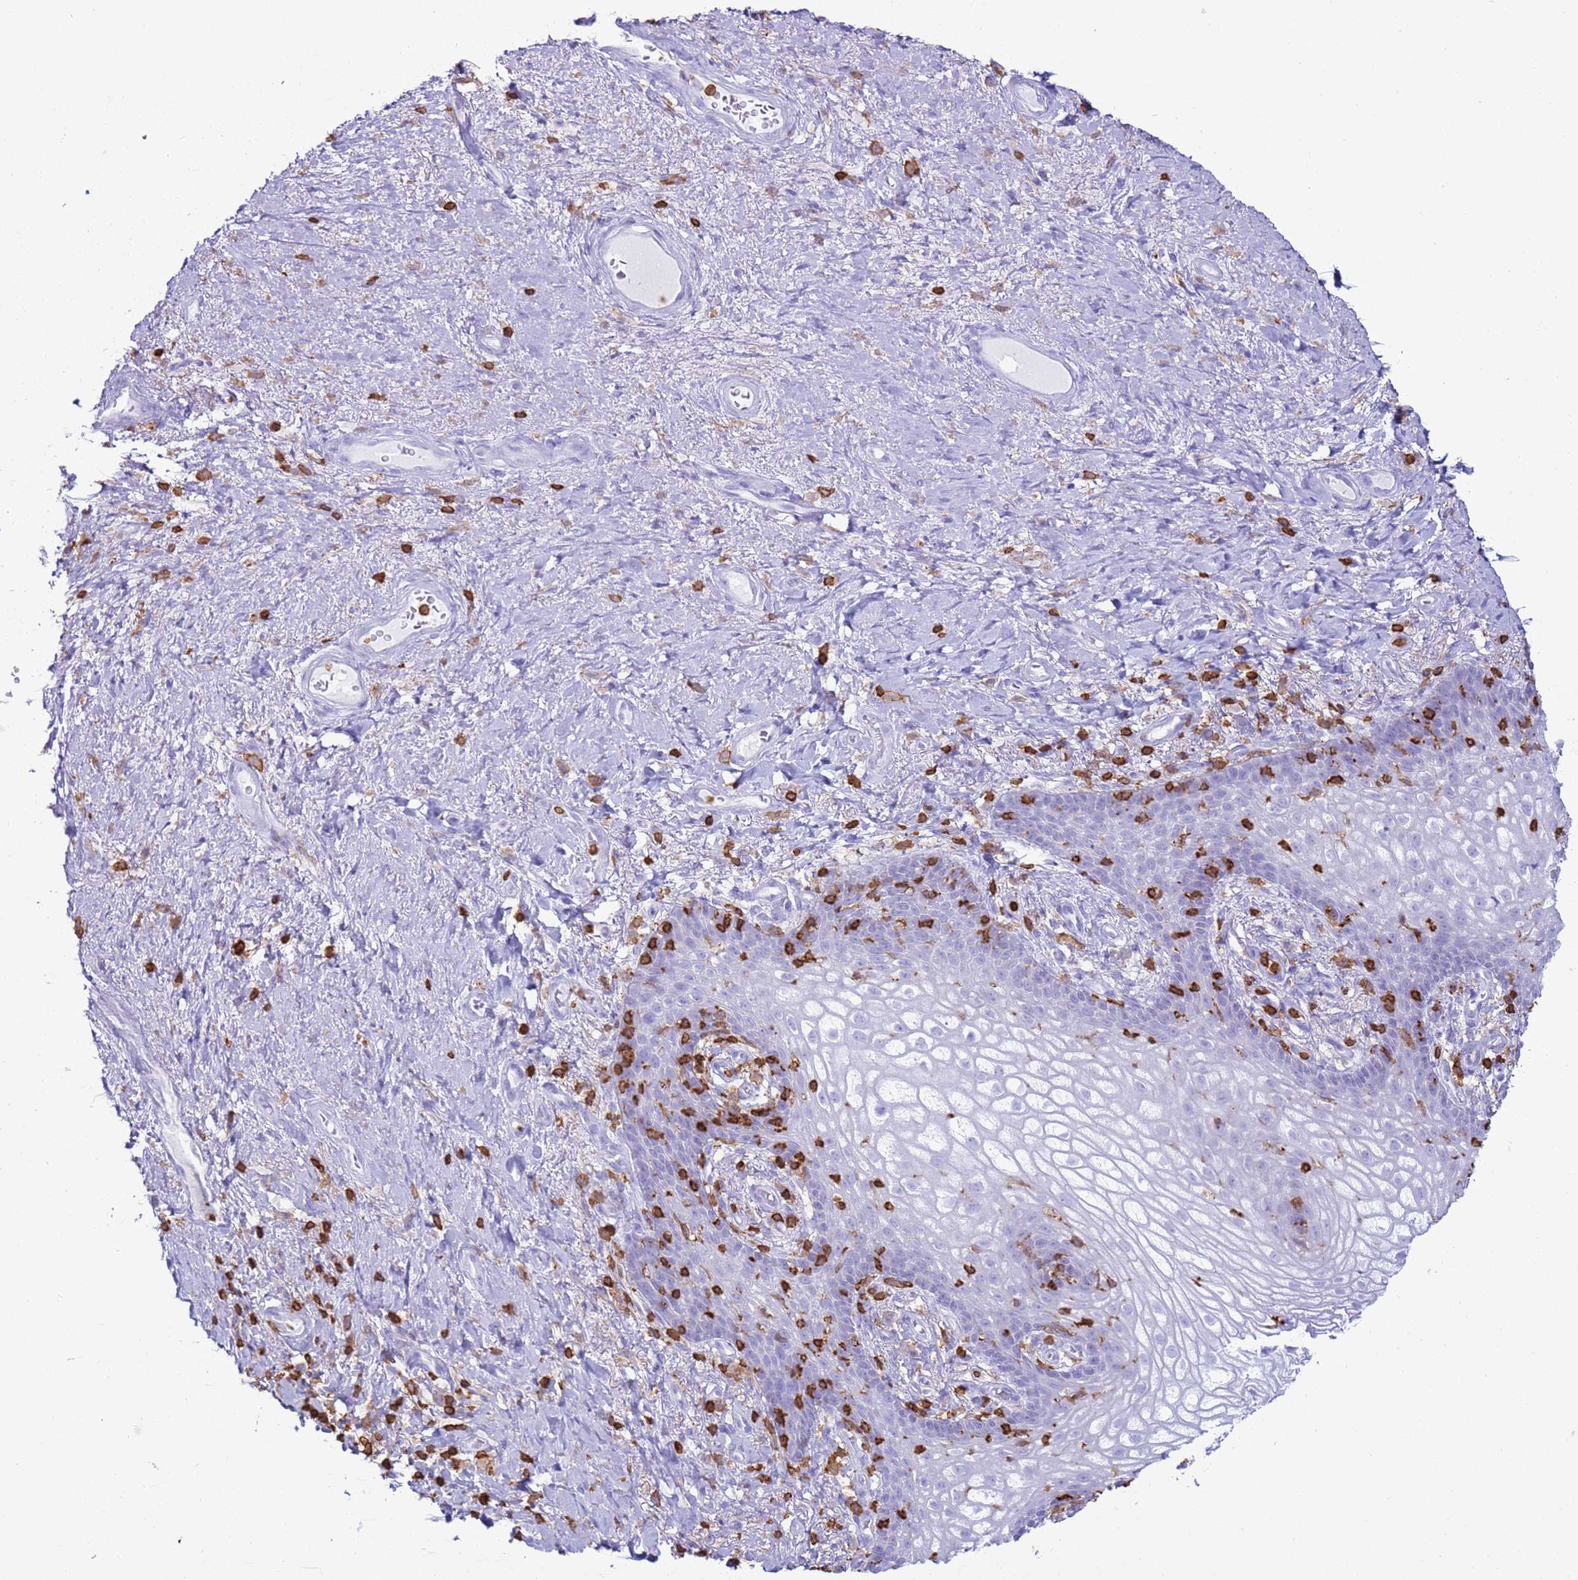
{"staining": {"intensity": "negative", "quantity": "none", "location": "none"}, "tissue": "vagina", "cell_type": "Squamous epithelial cells", "image_type": "normal", "snomed": [{"axis": "morphology", "description": "Normal tissue, NOS"}, {"axis": "topography", "description": "Vagina"}], "caption": "Histopathology image shows no significant protein staining in squamous epithelial cells of normal vagina. (Stains: DAB (3,3'-diaminobenzidine) immunohistochemistry (IHC) with hematoxylin counter stain, Microscopy: brightfield microscopy at high magnification).", "gene": "IRF5", "patient": {"sex": "female", "age": 60}}